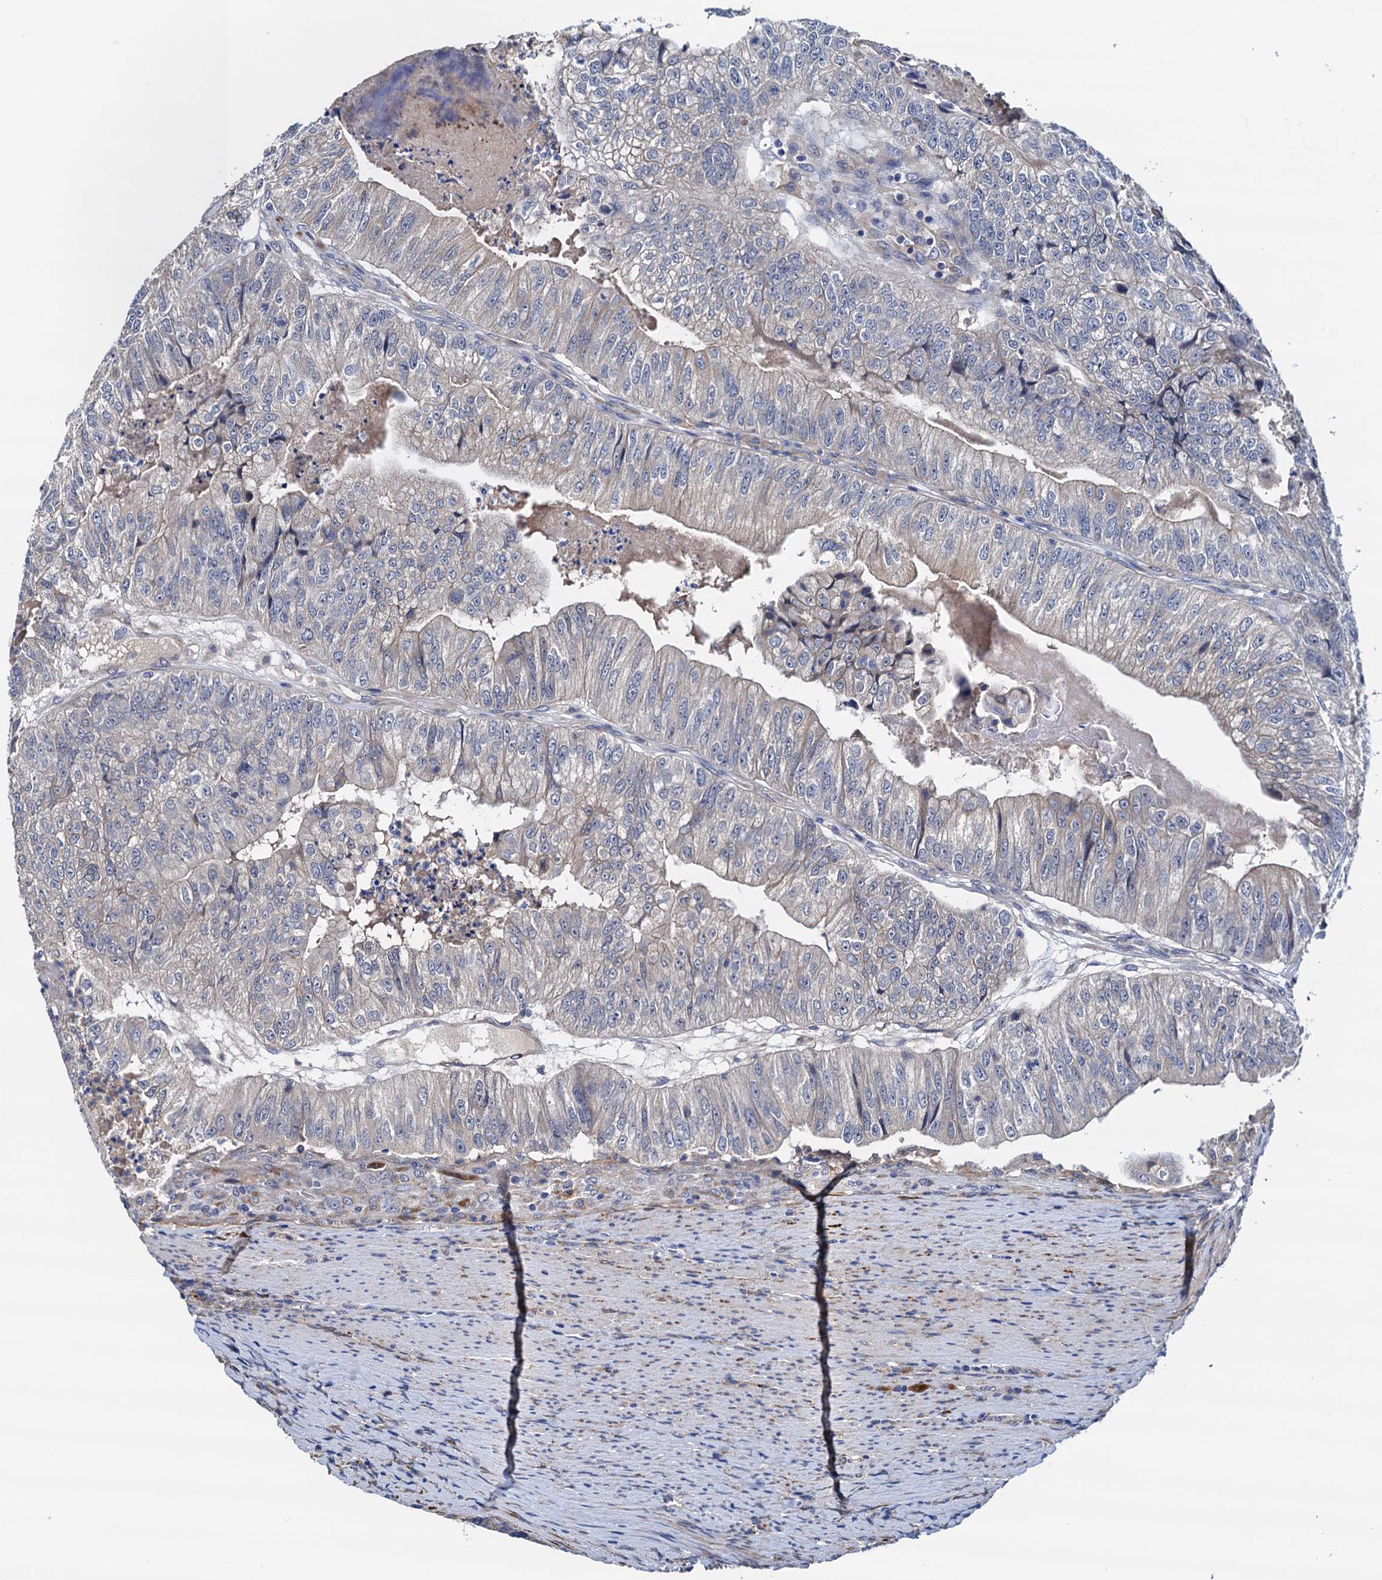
{"staining": {"intensity": "negative", "quantity": "none", "location": "none"}, "tissue": "colorectal cancer", "cell_type": "Tumor cells", "image_type": "cancer", "snomed": [{"axis": "morphology", "description": "Adenocarcinoma, NOS"}, {"axis": "topography", "description": "Colon"}], "caption": "Image shows no protein positivity in tumor cells of adenocarcinoma (colorectal) tissue.", "gene": "RASSF9", "patient": {"sex": "female", "age": 67}}